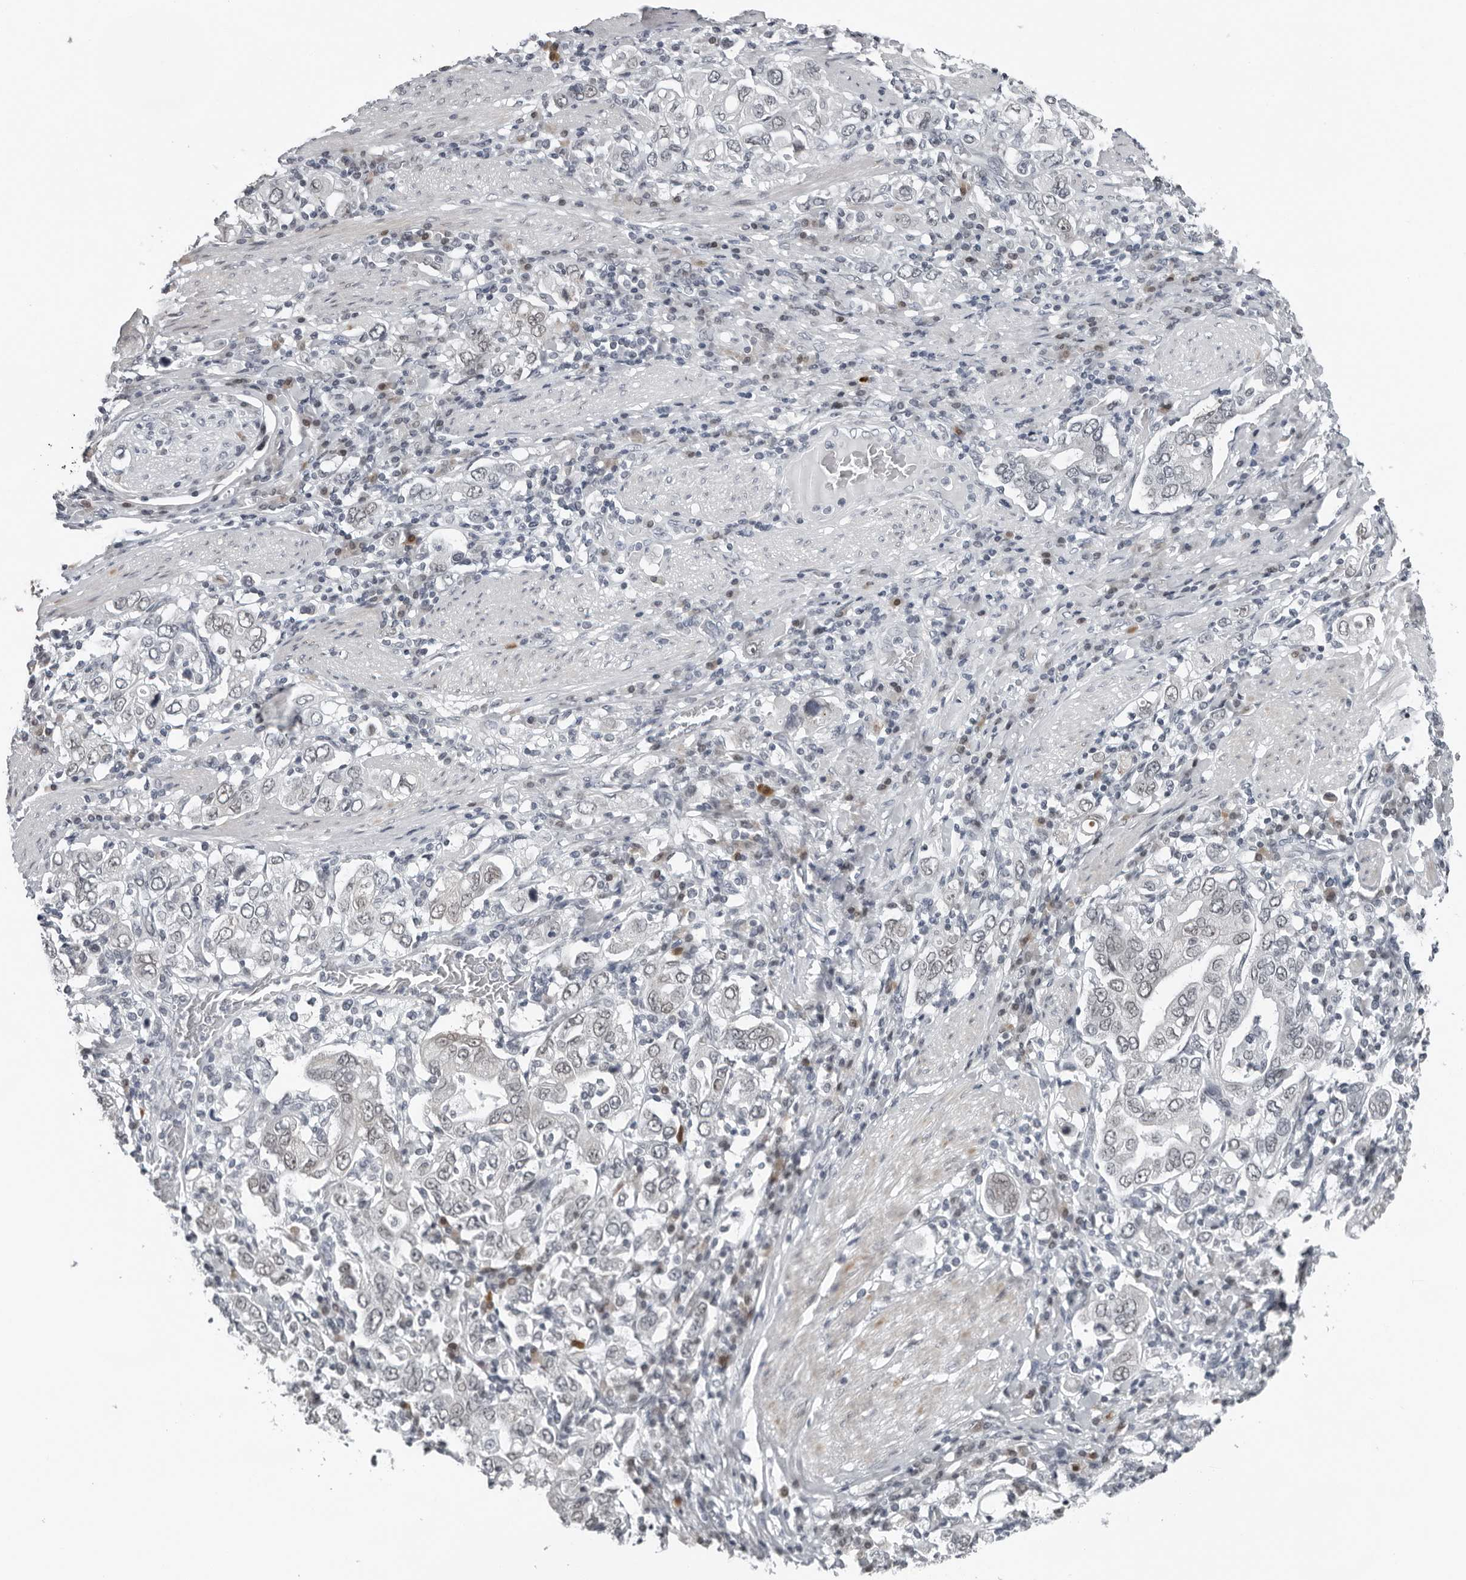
{"staining": {"intensity": "negative", "quantity": "none", "location": "none"}, "tissue": "stomach cancer", "cell_type": "Tumor cells", "image_type": "cancer", "snomed": [{"axis": "morphology", "description": "Adenocarcinoma, NOS"}, {"axis": "topography", "description": "Stomach, upper"}], "caption": "There is no significant expression in tumor cells of stomach adenocarcinoma. Brightfield microscopy of immunohistochemistry stained with DAB (3,3'-diaminobenzidine) (brown) and hematoxylin (blue), captured at high magnification.", "gene": "PPP1R42", "patient": {"sex": "male", "age": 62}}